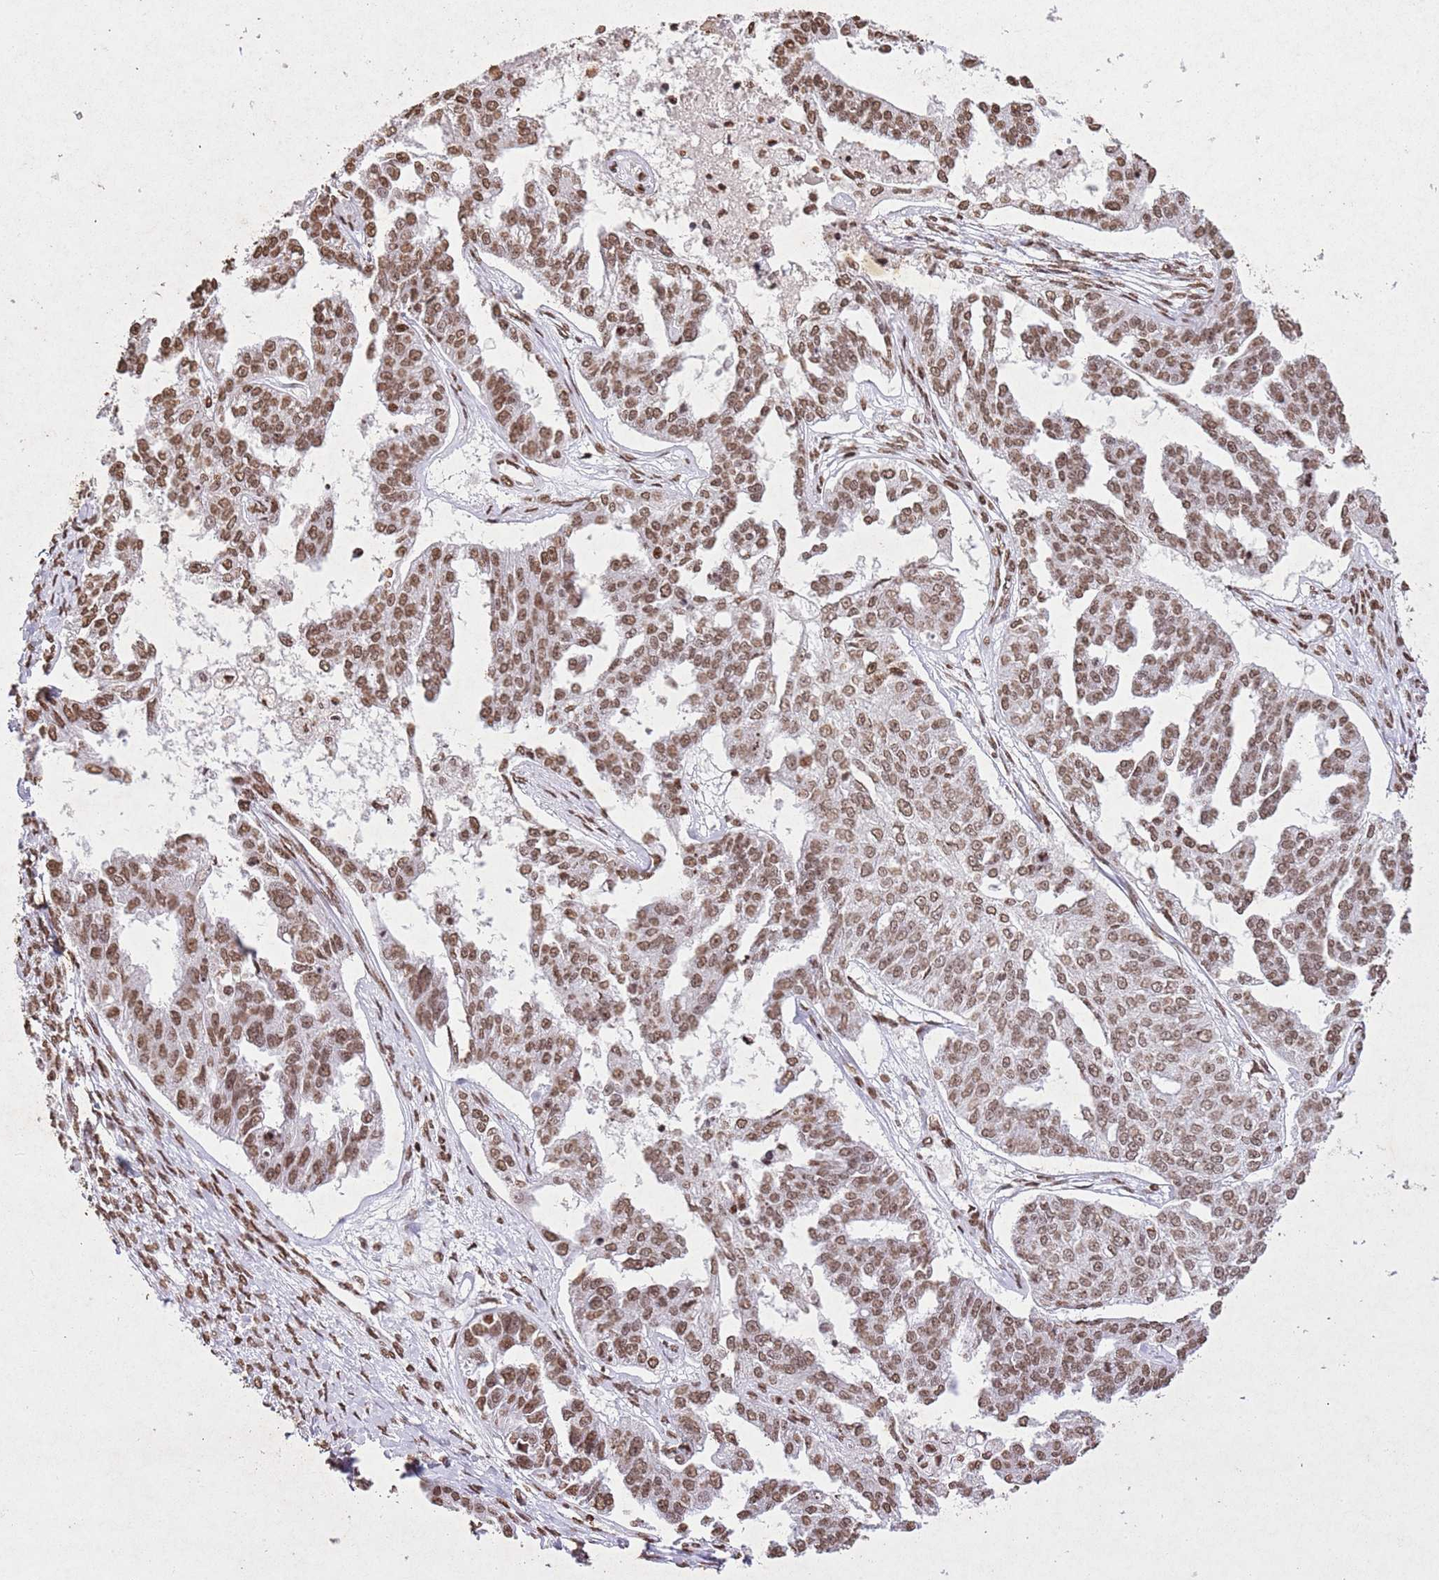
{"staining": {"intensity": "moderate", "quantity": ">75%", "location": "nuclear"}, "tissue": "ovarian cancer", "cell_type": "Tumor cells", "image_type": "cancer", "snomed": [{"axis": "morphology", "description": "Cystadenocarcinoma, serous, NOS"}, {"axis": "topography", "description": "Ovary"}], "caption": "IHC staining of serous cystadenocarcinoma (ovarian), which reveals medium levels of moderate nuclear staining in about >75% of tumor cells indicating moderate nuclear protein staining. The staining was performed using DAB (brown) for protein detection and nuclei were counterstained in hematoxylin (blue).", "gene": "BMAL1", "patient": {"sex": "female", "age": 58}}